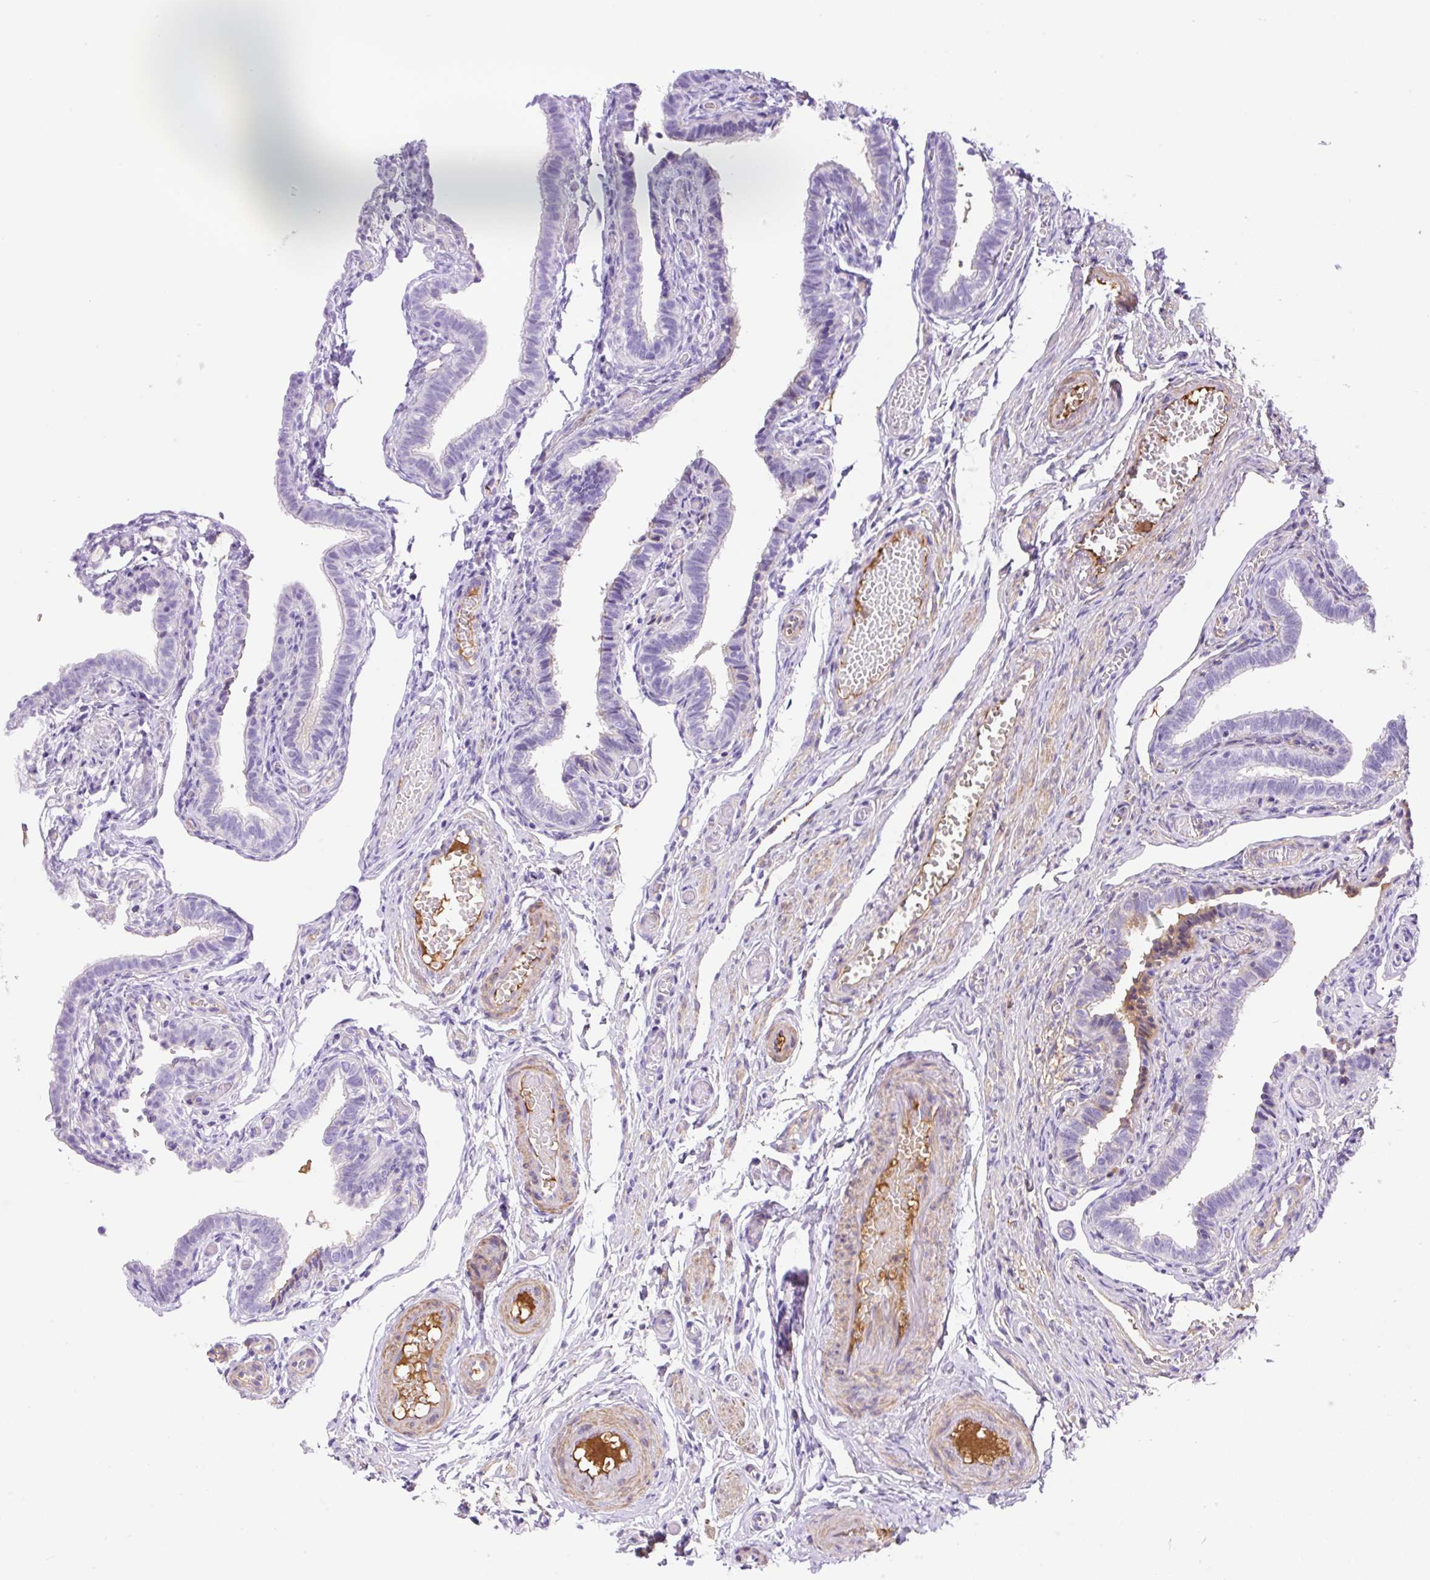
{"staining": {"intensity": "negative", "quantity": "none", "location": "none"}, "tissue": "fallopian tube", "cell_type": "Glandular cells", "image_type": "normal", "snomed": [{"axis": "morphology", "description": "Normal tissue, NOS"}, {"axis": "topography", "description": "Fallopian tube"}], "caption": "Photomicrograph shows no protein staining in glandular cells of unremarkable fallopian tube.", "gene": "TDRD15", "patient": {"sex": "female", "age": 36}}